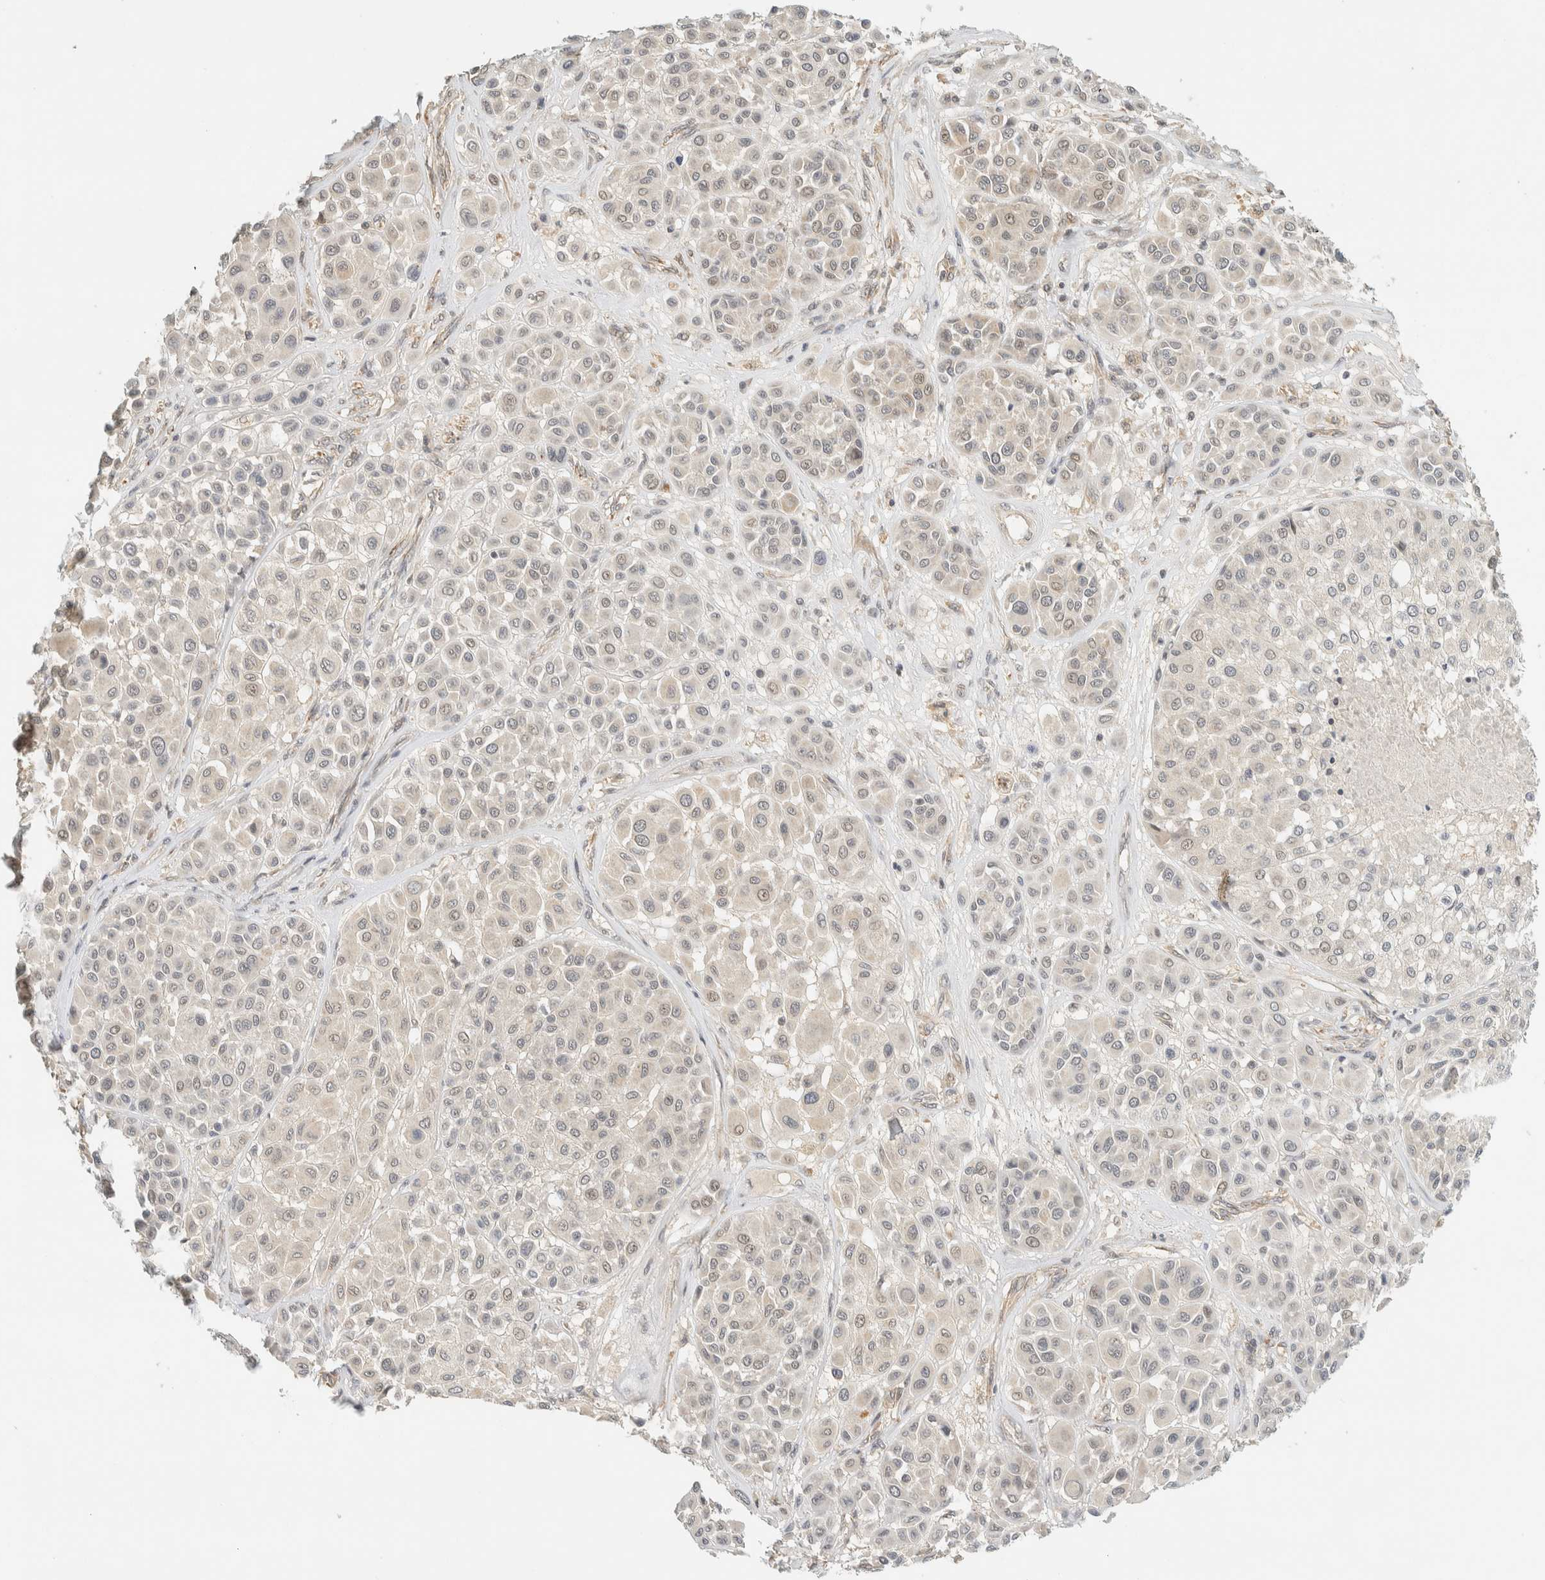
{"staining": {"intensity": "negative", "quantity": "none", "location": "none"}, "tissue": "melanoma", "cell_type": "Tumor cells", "image_type": "cancer", "snomed": [{"axis": "morphology", "description": "Malignant melanoma, Metastatic site"}, {"axis": "topography", "description": "Soft tissue"}], "caption": "High magnification brightfield microscopy of malignant melanoma (metastatic site) stained with DAB (3,3'-diaminobenzidine) (brown) and counterstained with hematoxylin (blue): tumor cells show no significant positivity. Brightfield microscopy of immunohistochemistry stained with DAB (3,3'-diaminobenzidine) (brown) and hematoxylin (blue), captured at high magnification.", "gene": "KIFAP3", "patient": {"sex": "male", "age": 41}}